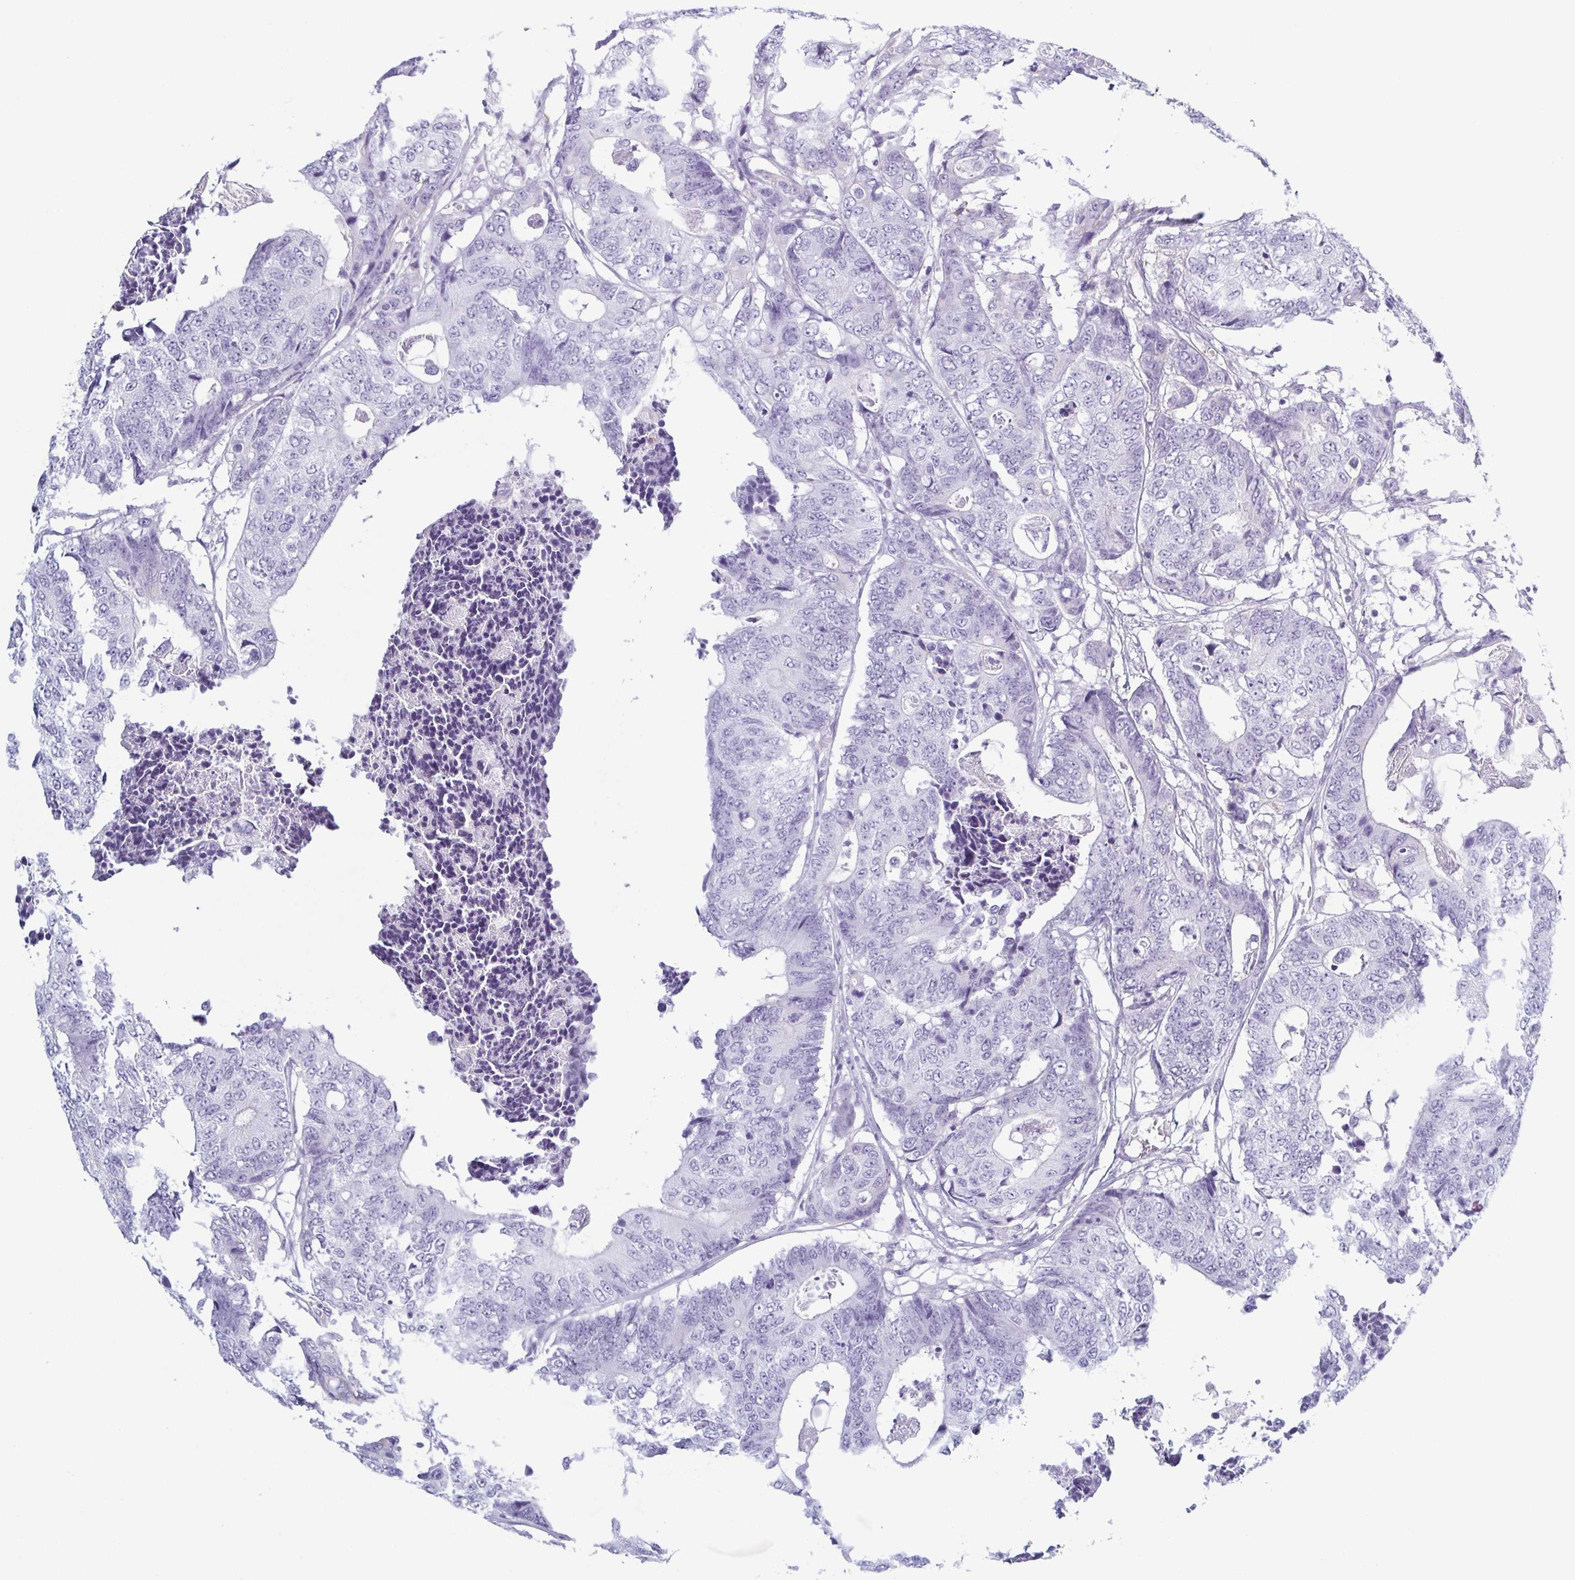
{"staining": {"intensity": "negative", "quantity": "none", "location": "none"}, "tissue": "colorectal cancer", "cell_type": "Tumor cells", "image_type": "cancer", "snomed": [{"axis": "morphology", "description": "Adenocarcinoma, NOS"}, {"axis": "topography", "description": "Colon"}], "caption": "The micrograph displays no staining of tumor cells in colorectal adenocarcinoma.", "gene": "KRT10", "patient": {"sex": "female", "age": 48}}